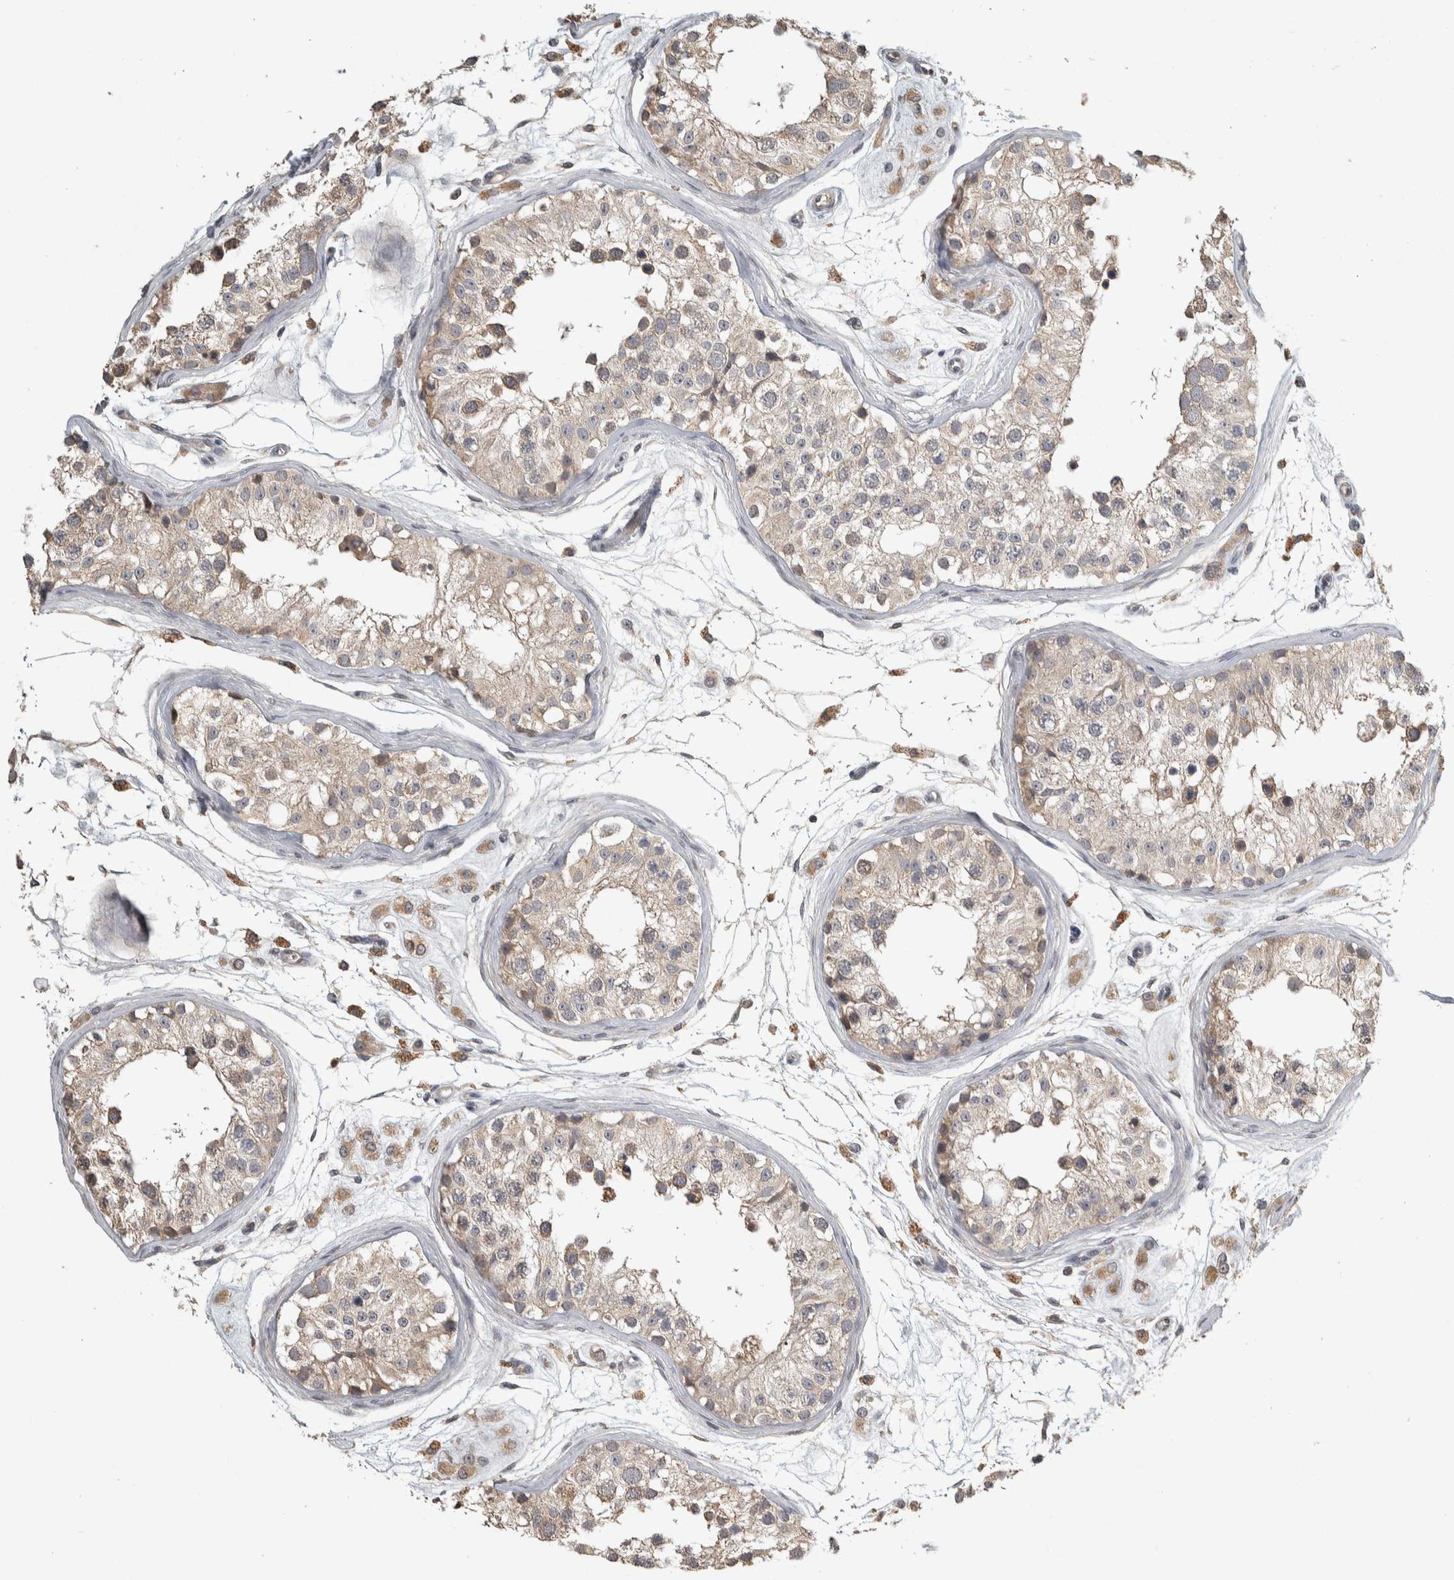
{"staining": {"intensity": "weak", "quantity": ">75%", "location": "cytoplasmic/membranous"}, "tissue": "testis", "cell_type": "Cells in seminiferous ducts", "image_type": "normal", "snomed": [{"axis": "morphology", "description": "Normal tissue, NOS"}, {"axis": "morphology", "description": "Adenocarcinoma, metastatic, NOS"}, {"axis": "topography", "description": "Testis"}], "caption": "Immunohistochemical staining of unremarkable testis shows low levels of weak cytoplasmic/membranous positivity in about >75% of cells in seminiferous ducts.", "gene": "EIF3H", "patient": {"sex": "male", "age": 26}}